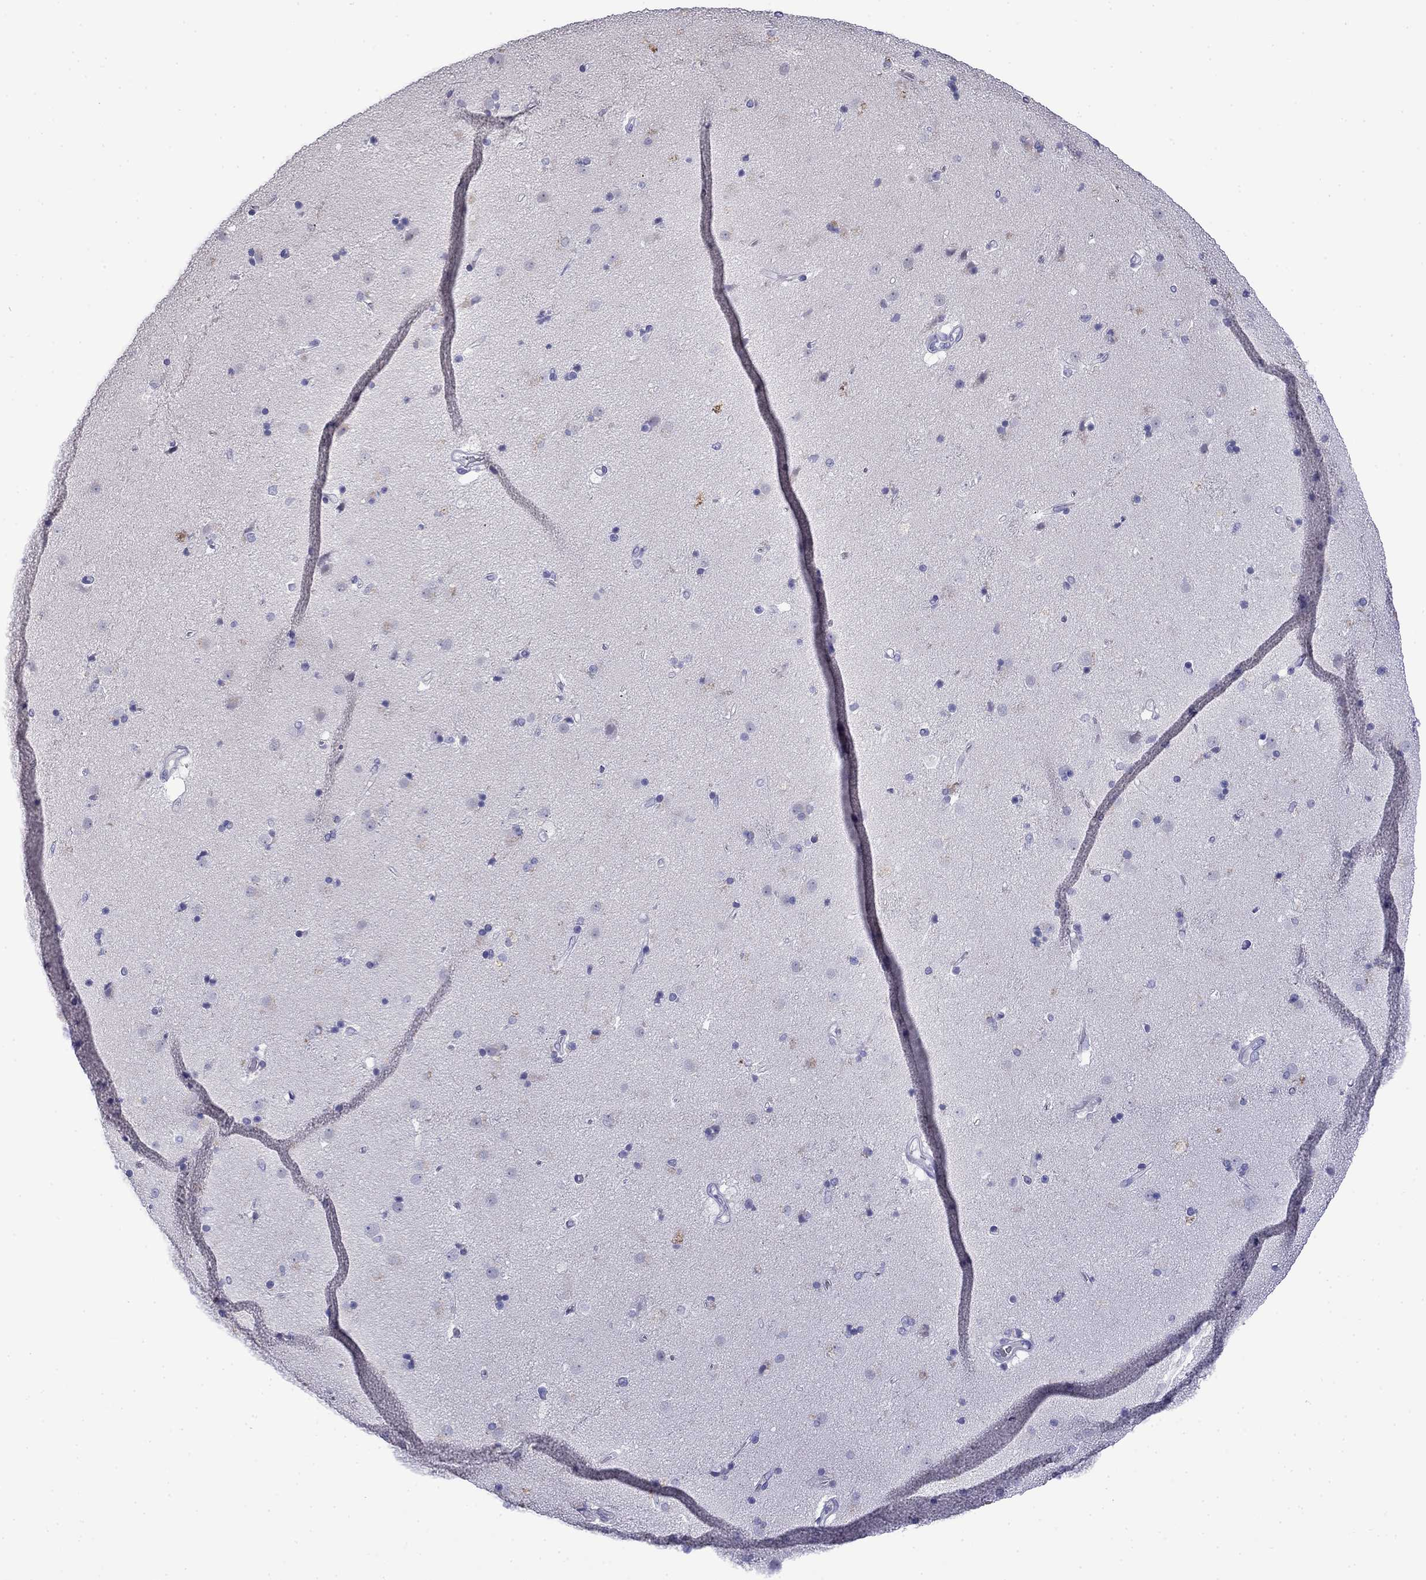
{"staining": {"intensity": "negative", "quantity": "none", "location": "none"}, "tissue": "caudate", "cell_type": "Glial cells", "image_type": "normal", "snomed": [{"axis": "morphology", "description": "Normal tissue, NOS"}, {"axis": "topography", "description": "Lateral ventricle wall"}], "caption": "A micrograph of human caudate is negative for staining in glial cells. (Immunohistochemistry, brightfield microscopy, high magnification).", "gene": "MYO15A", "patient": {"sex": "male", "age": 54}}